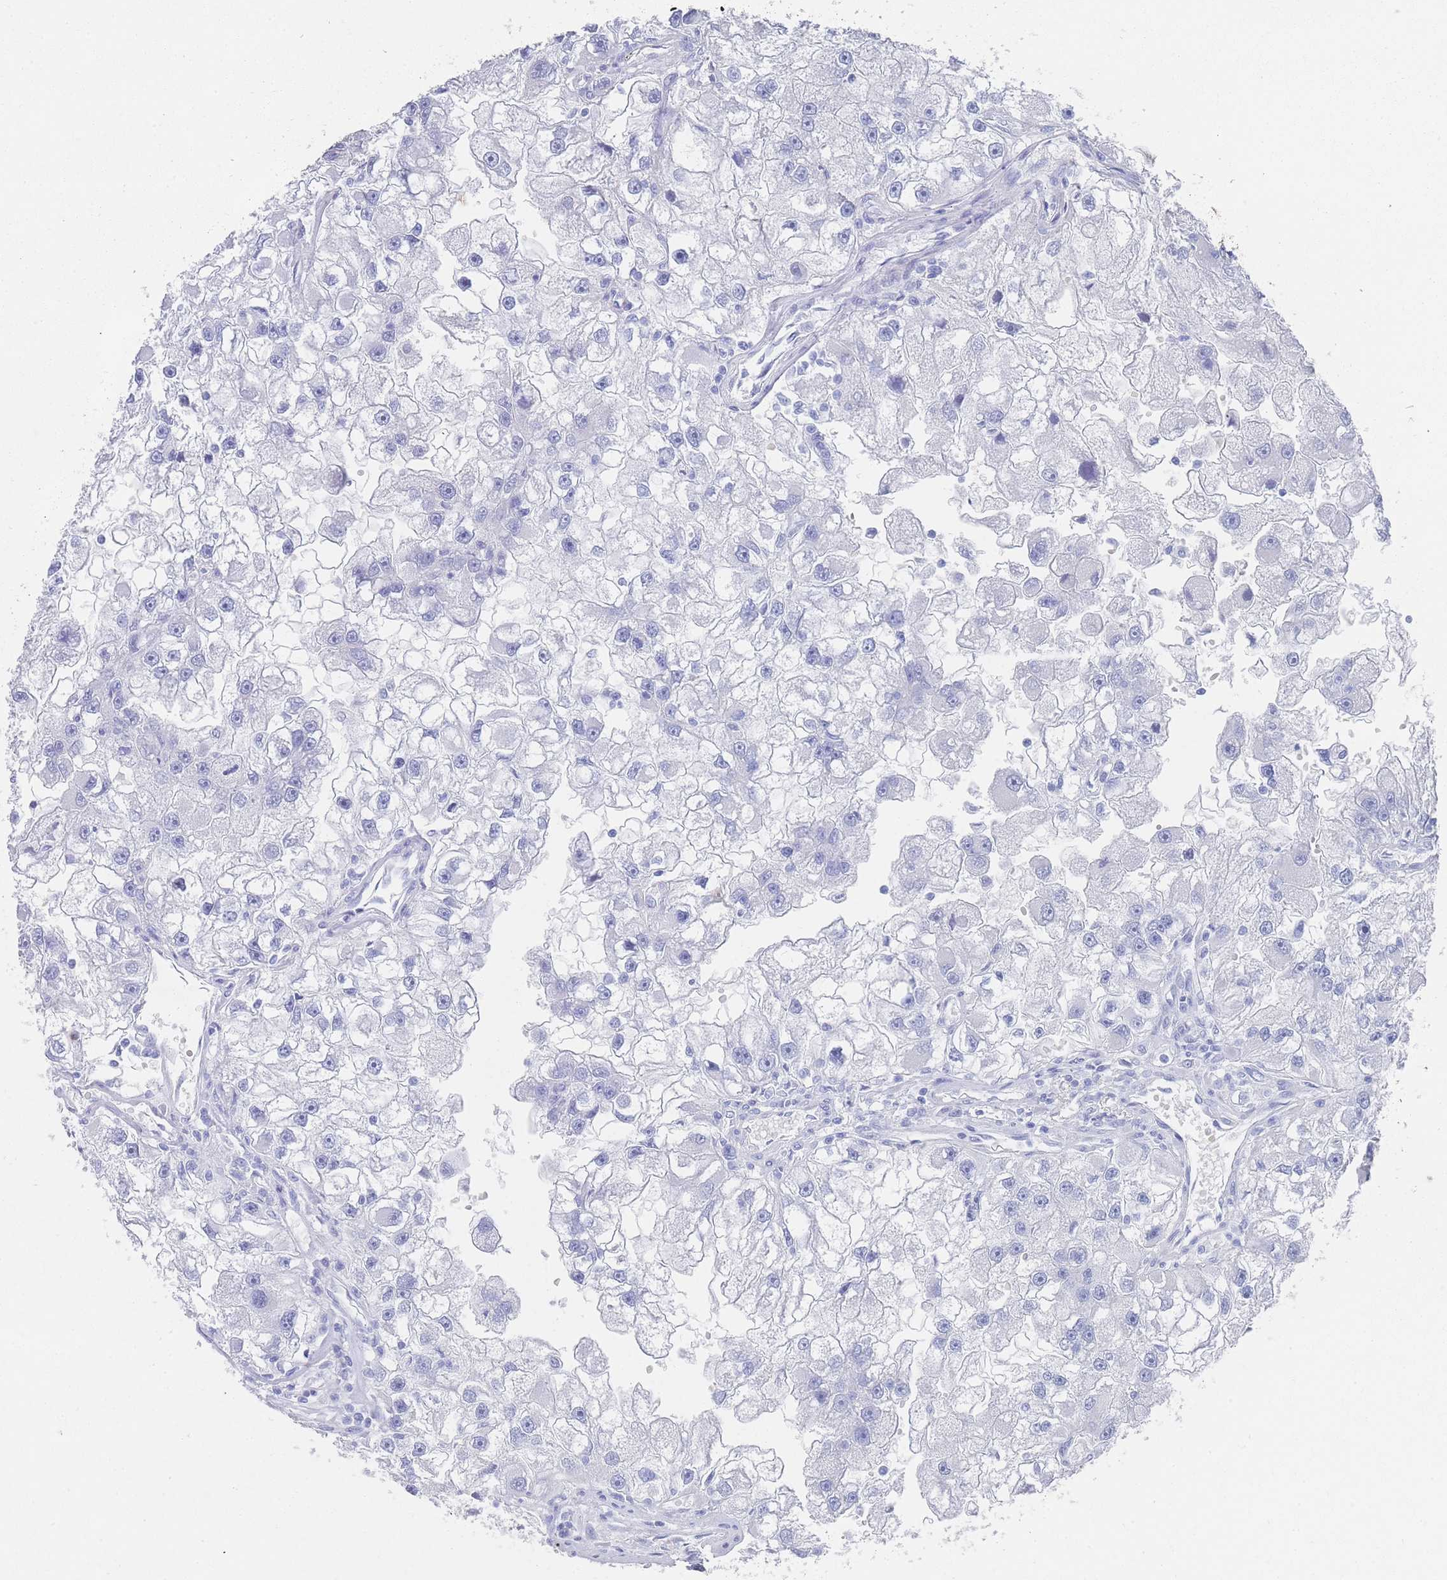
{"staining": {"intensity": "negative", "quantity": "none", "location": "none"}, "tissue": "renal cancer", "cell_type": "Tumor cells", "image_type": "cancer", "snomed": [{"axis": "morphology", "description": "Adenocarcinoma, NOS"}, {"axis": "topography", "description": "Kidney"}], "caption": "Immunohistochemistry image of human renal adenocarcinoma stained for a protein (brown), which exhibits no staining in tumor cells. (Immunohistochemistry (ihc), brightfield microscopy, high magnification).", "gene": "LRRC37A", "patient": {"sex": "male", "age": 63}}